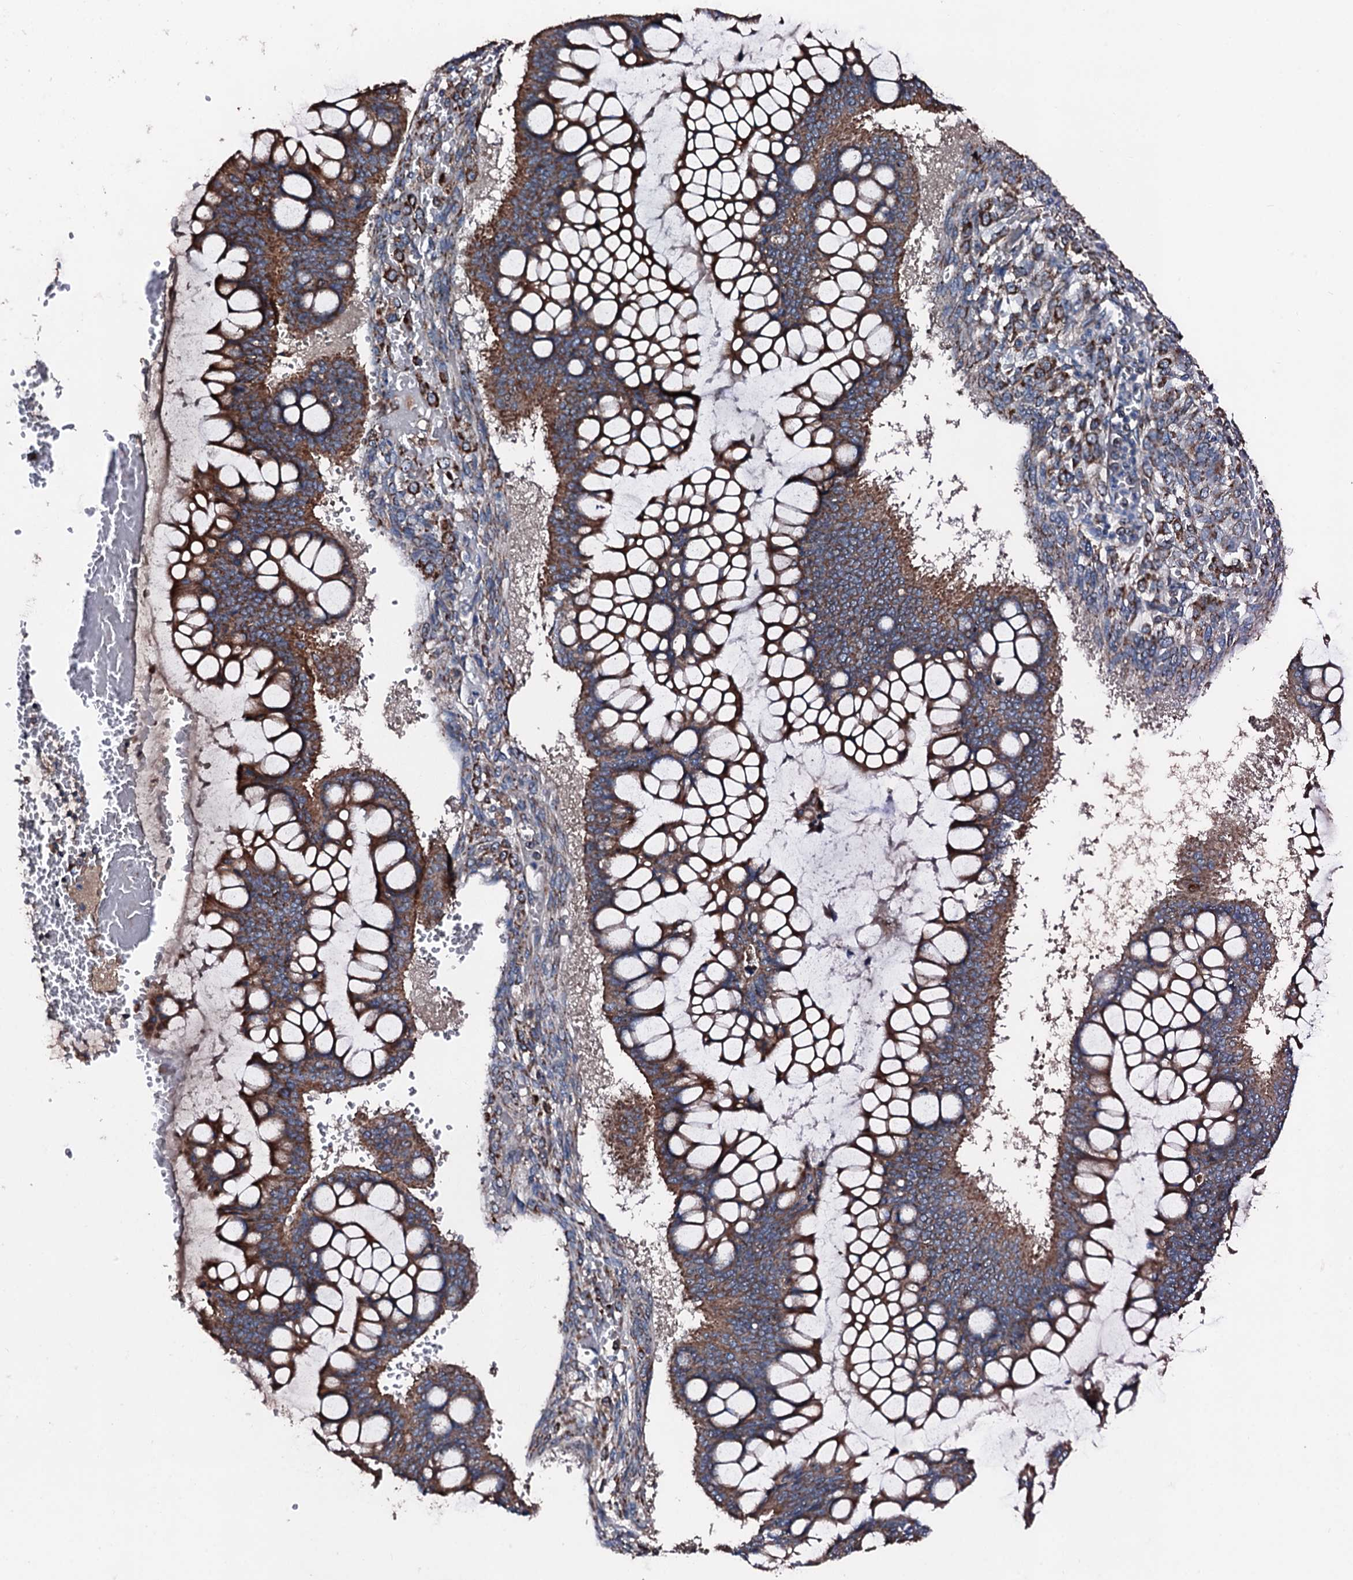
{"staining": {"intensity": "strong", "quantity": ">75%", "location": "cytoplasmic/membranous"}, "tissue": "ovarian cancer", "cell_type": "Tumor cells", "image_type": "cancer", "snomed": [{"axis": "morphology", "description": "Cystadenocarcinoma, mucinous, NOS"}, {"axis": "topography", "description": "Ovary"}], "caption": "High-power microscopy captured an IHC micrograph of ovarian cancer (mucinous cystadenocarcinoma), revealing strong cytoplasmic/membranous staining in approximately >75% of tumor cells.", "gene": "ACSS3", "patient": {"sex": "female", "age": 73}}